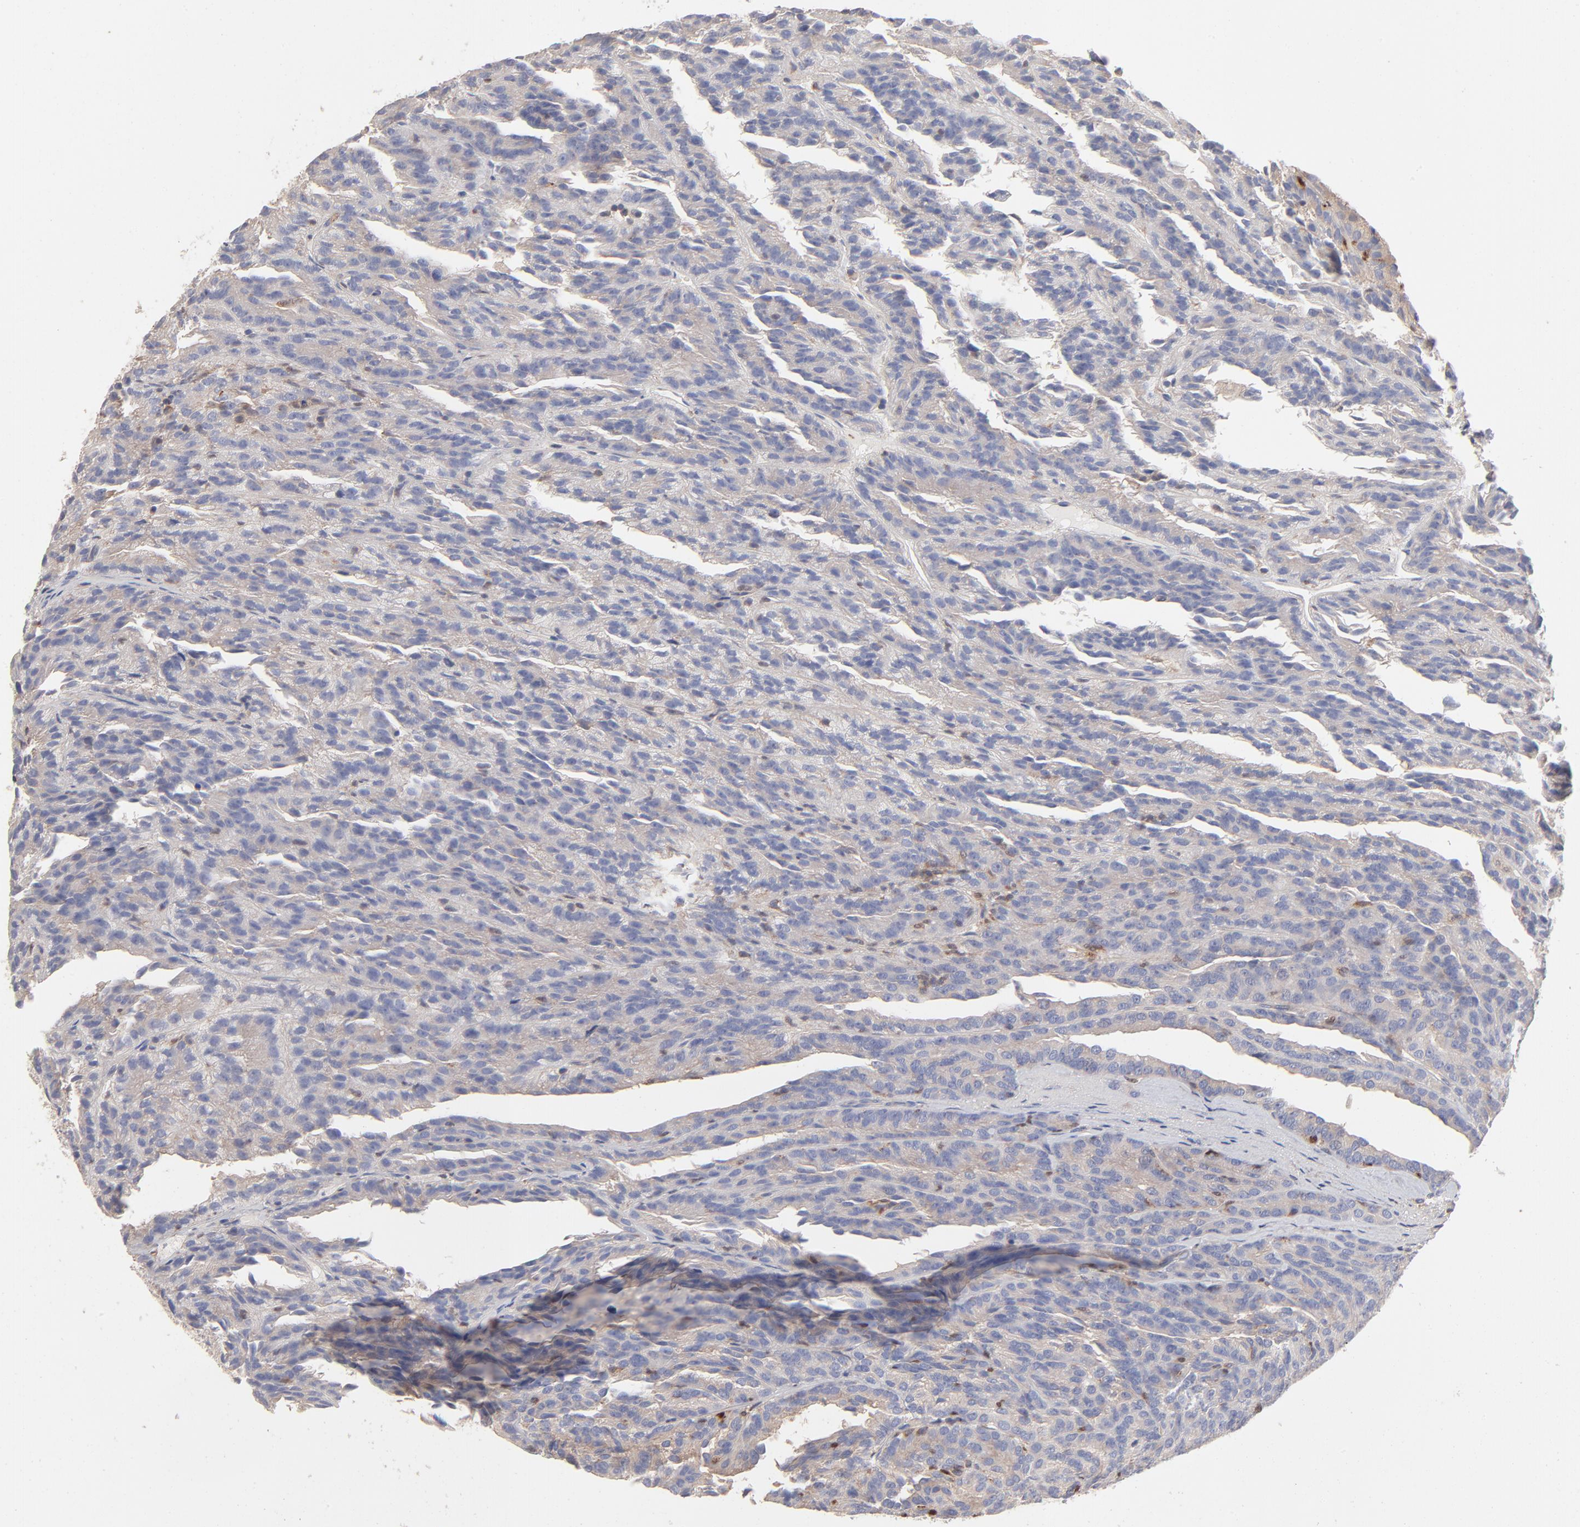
{"staining": {"intensity": "negative", "quantity": "none", "location": "none"}, "tissue": "renal cancer", "cell_type": "Tumor cells", "image_type": "cancer", "snomed": [{"axis": "morphology", "description": "Adenocarcinoma, NOS"}, {"axis": "topography", "description": "Kidney"}], "caption": "Tumor cells are negative for brown protein staining in adenocarcinoma (renal). (DAB immunohistochemistry (IHC), high magnification).", "gene": "ARHGEF6", "patient": {"sex": "male", "age": 46}}